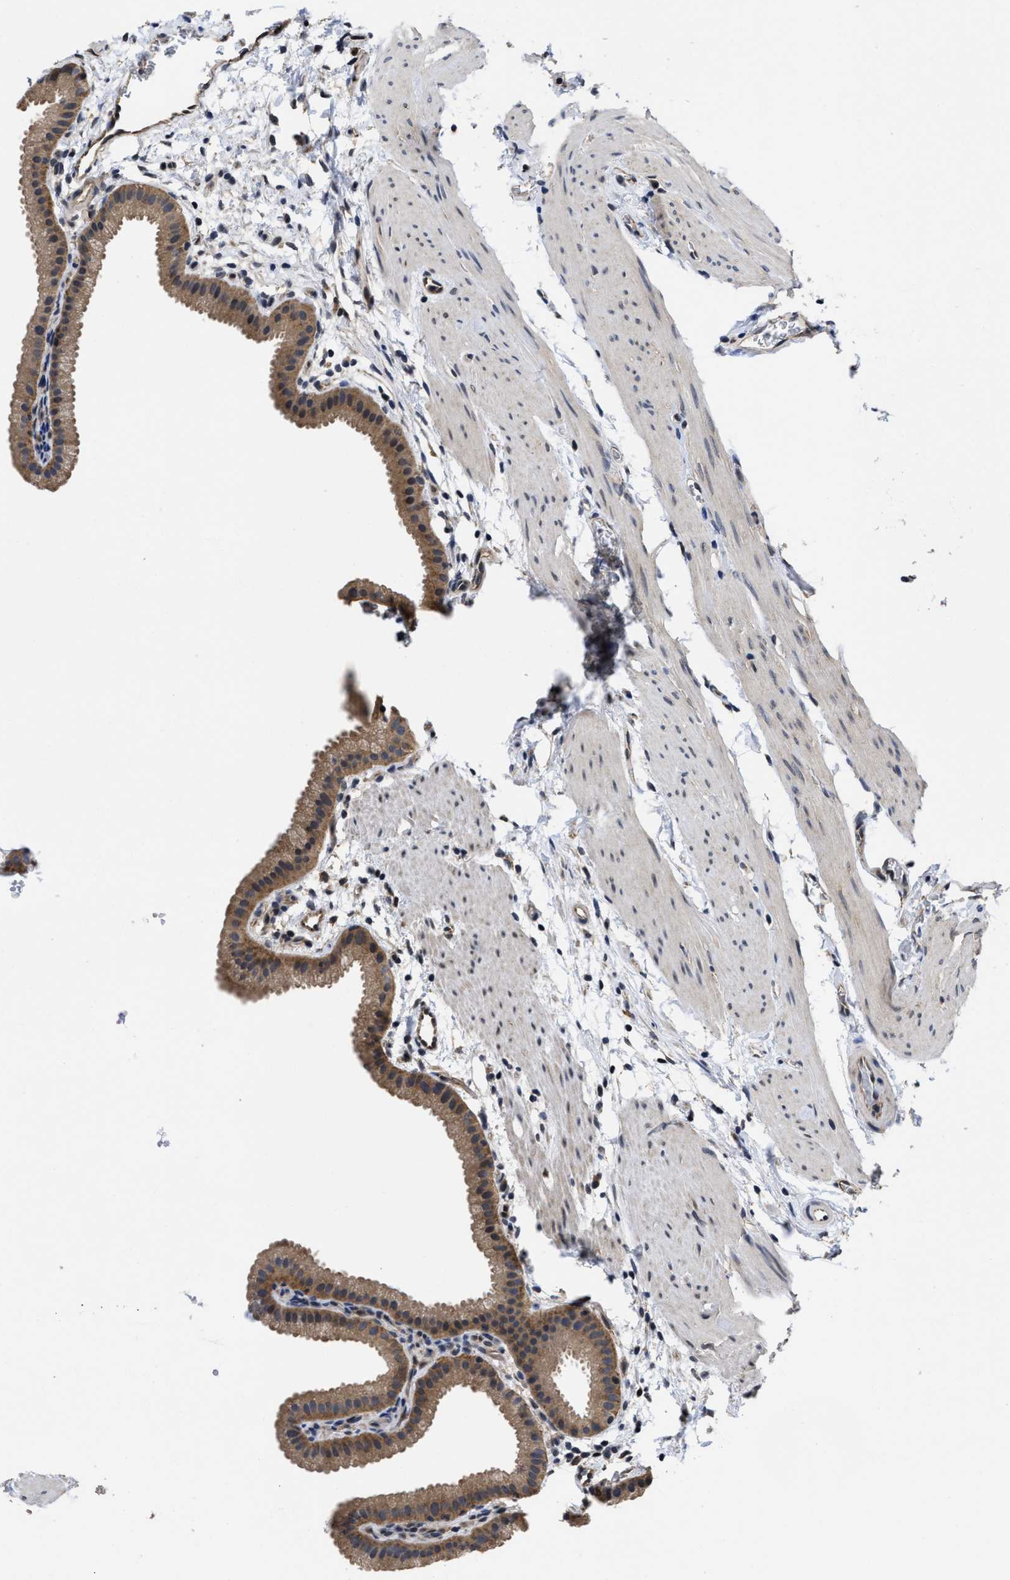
{"staining": {"intensity": "moderate", "quantity": ">75%", "location": "cytoplasmic/membranous"}, "tissue": "gallbladder", "cell_type": "Glandular cells", "image_type": "normal", "snomed": [{"axis": "morphology", "description": "Normal tissue, NOS"}, {"axis": "topography", "description": "Gallbladder"}], "caption": "Protein analysis of benign gallbladder shows moderate cytoplasmic/membranous expression in about >75% of glandular cells. (DAB (3,3'-diaminobenzidine) = brown stain, brightfield microscopy at high magnification).", "gene": "MCOLN2", "patient": {"sex": "female", "age": 64}}